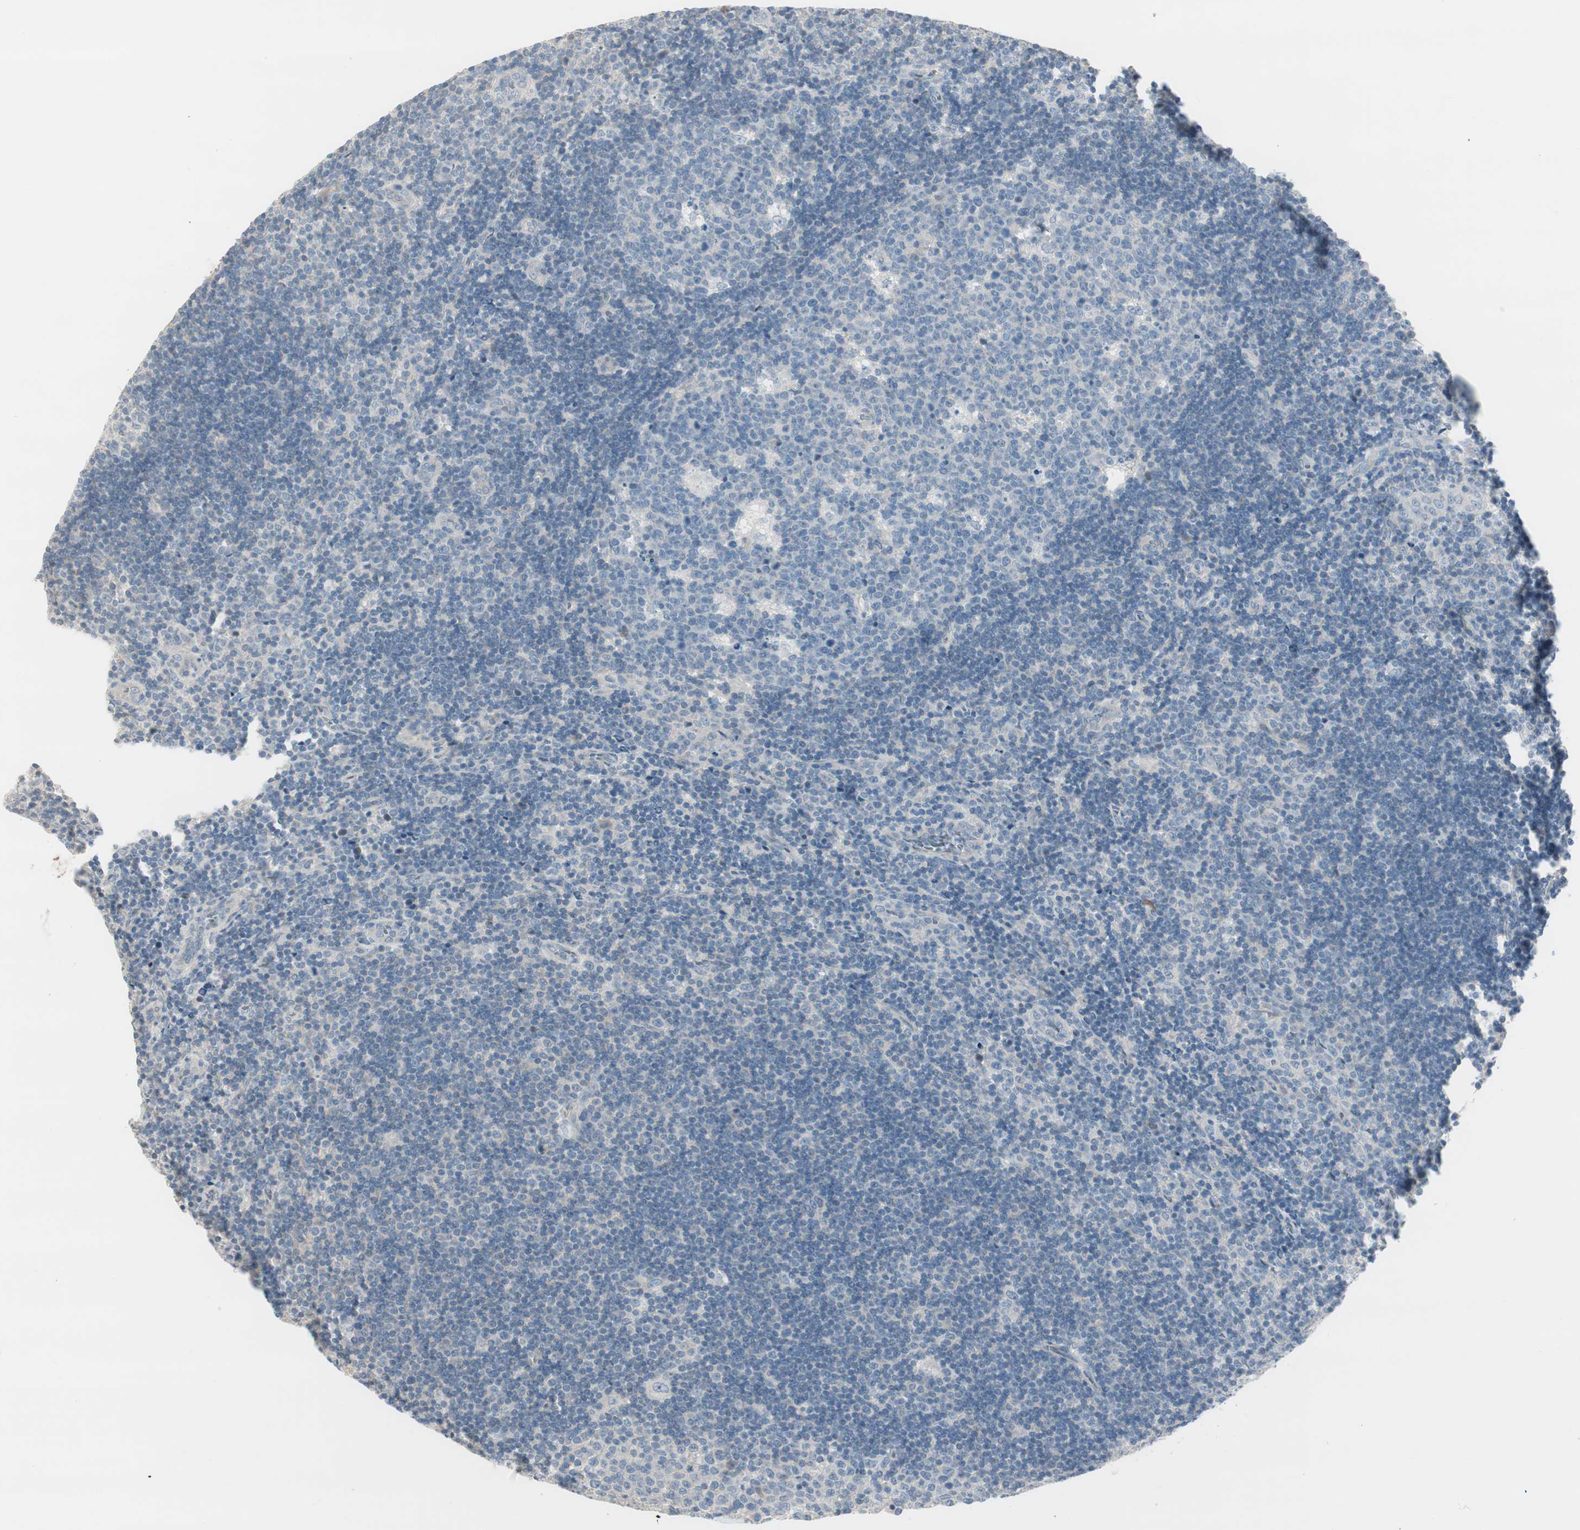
{"staining": {"intensity": "negative", "quantity": "none", "location": "none"}, "tissue": "lymph node", "cell_type": "Germinal center cells", "image_type": "normal", "snomed": [{"axis": "morphology", "description": "Normal tissue, NOS"}, {"axis": "topography", "description": "Lymph node"}, {"axis": "topography", "description": "Salivary gland"}], "caption": "This is an immunohistochemistry (IHC) histopathology image of unremarkable human lymph node. There is no expression in germinal center cells.", "gene": "EVA1A", "patient": {"sex": "male", "age": 8}}